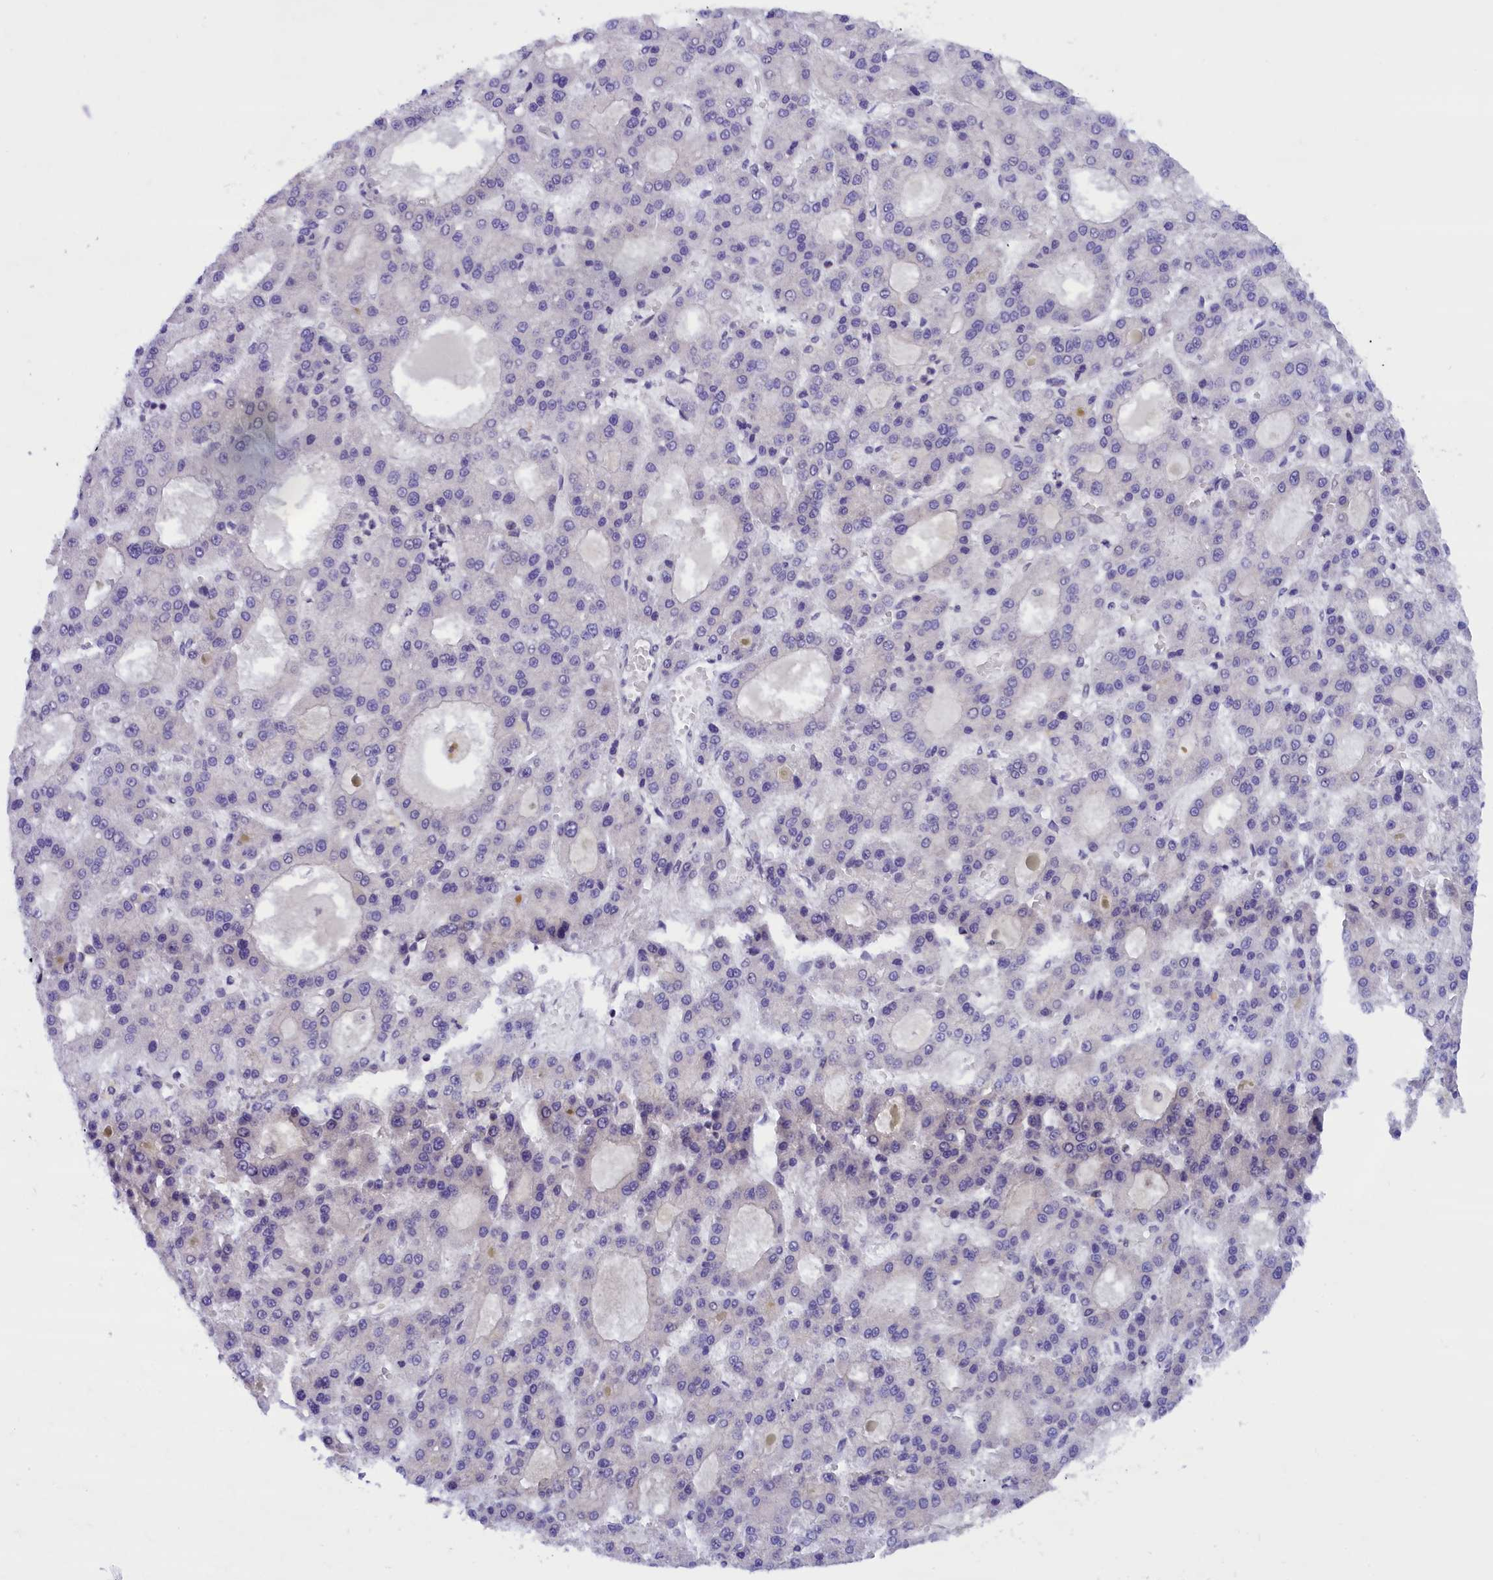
{"staining": {"intensity": "negative", "quantity": "none", "location": "none"}, "tissue": "liver cancer", "cell_type": "Tumor cells", "image_type": "cancer", "snomed": [{"axis": "morphology", "description": "Carcinoma, Hepatocellular, NOS"}, {"axis": "topography", "description": "Liver"}], "caption": "This is an IHC histopathology image of human hepatocellular carcinoma (liver). There is no expression in tumor cells.", "gene": "TBCB", "patient": {"sex": "male", "age": 70}}